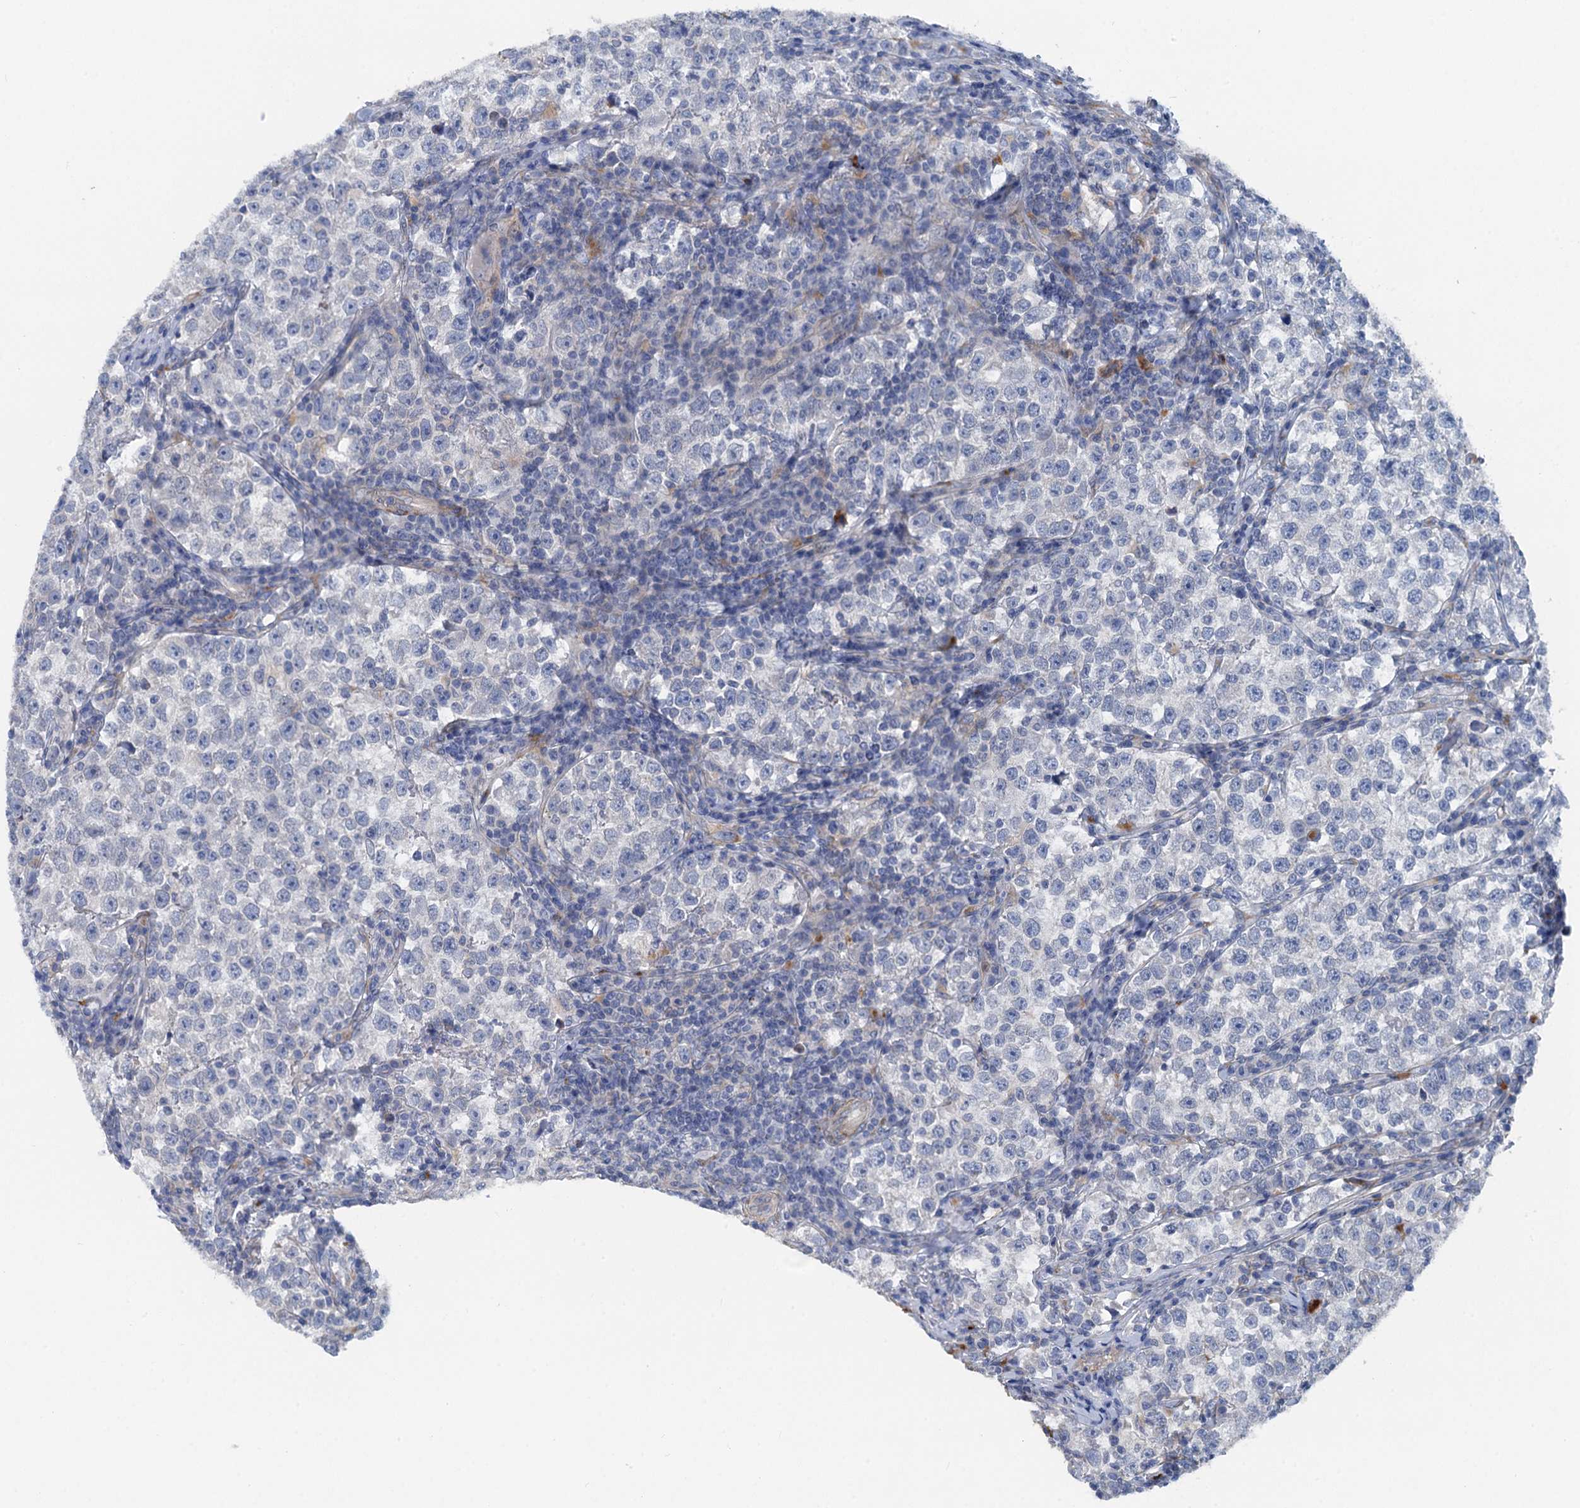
{"staining": {"intensity": "negative", "quantity": "none", "location": "none"}, "tissue": "testis cancer", "cell_type": "Tumor cells", "image_type": "cancer", "snomed": [{"axis": "morphology", "description": "Normal tissue, NOS"}, {"axis": "morphology", "description": "Seminoma, NOS"}, {"axis": "topography", "description": "Testis"}], "caption": "A micrograph of testis seminoma stained for a protein shows no brown staining in tumor cells. The staining is performed using DAB brown chromogen with nuclei counter-stained in using hematoxylin.", "gene": "POGLUT3", "patient": {"sex": "male", "age": 43}}